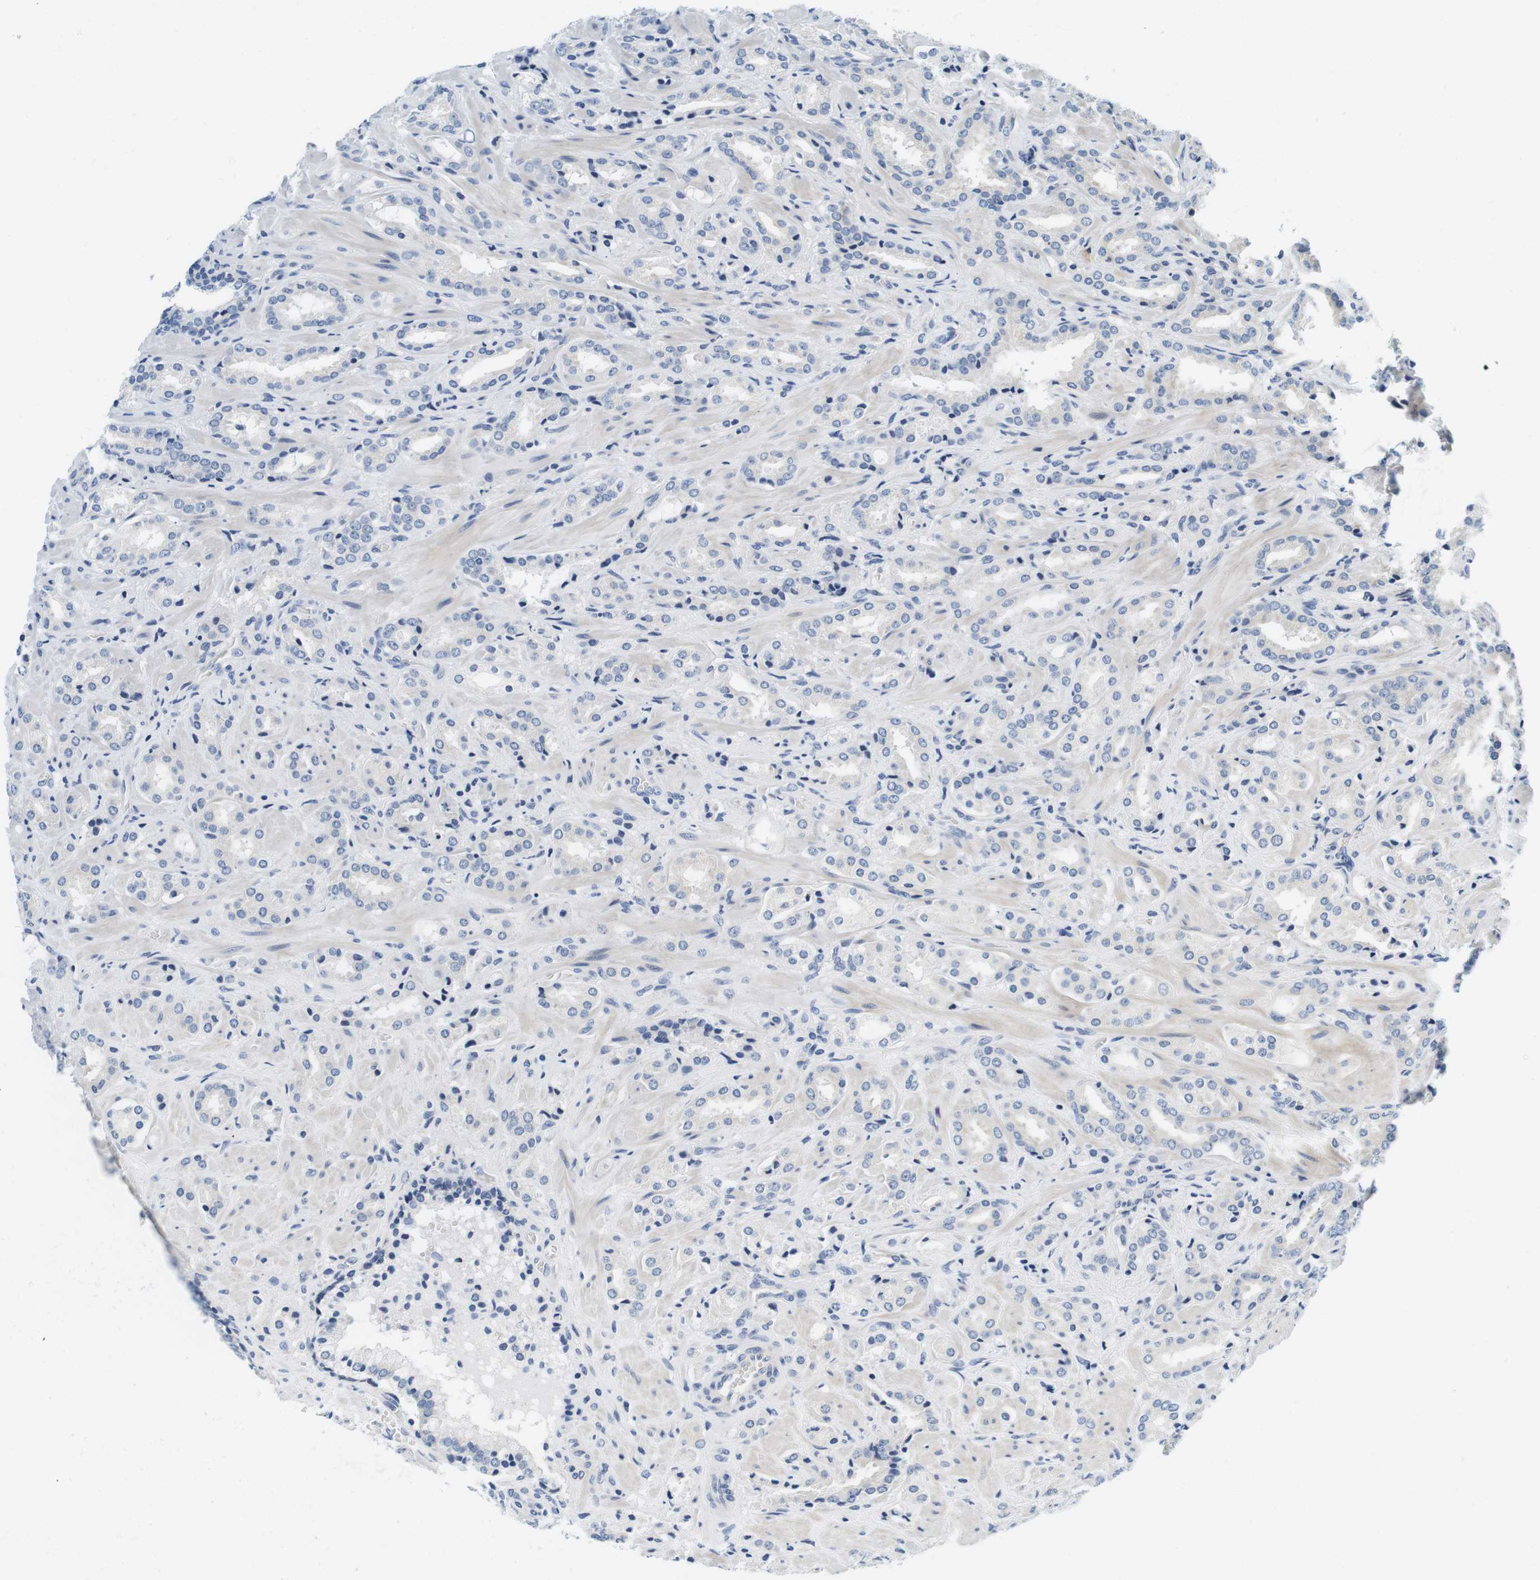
{"staining": {"intensity": "negative", "quantity": "none", "location": "none"}, "tissue": "prostate cancer", "cell_type": "Tumor cells", "image_type": "cancer", "snomed": [{"axis": "morphology", "description": "Adenocarcinoma, High grade"}, {"axis": "topography", "description": "Prostate"}], "caption": "Protein analysis of prostate cancer (high-grade adenocarcinoma) reveals no significant expression in tumor cells. (DAB IHC with hematoxylin counter stain).", "gene": "KCNJ5", "patient": {"sex": "male", "age": 64}}